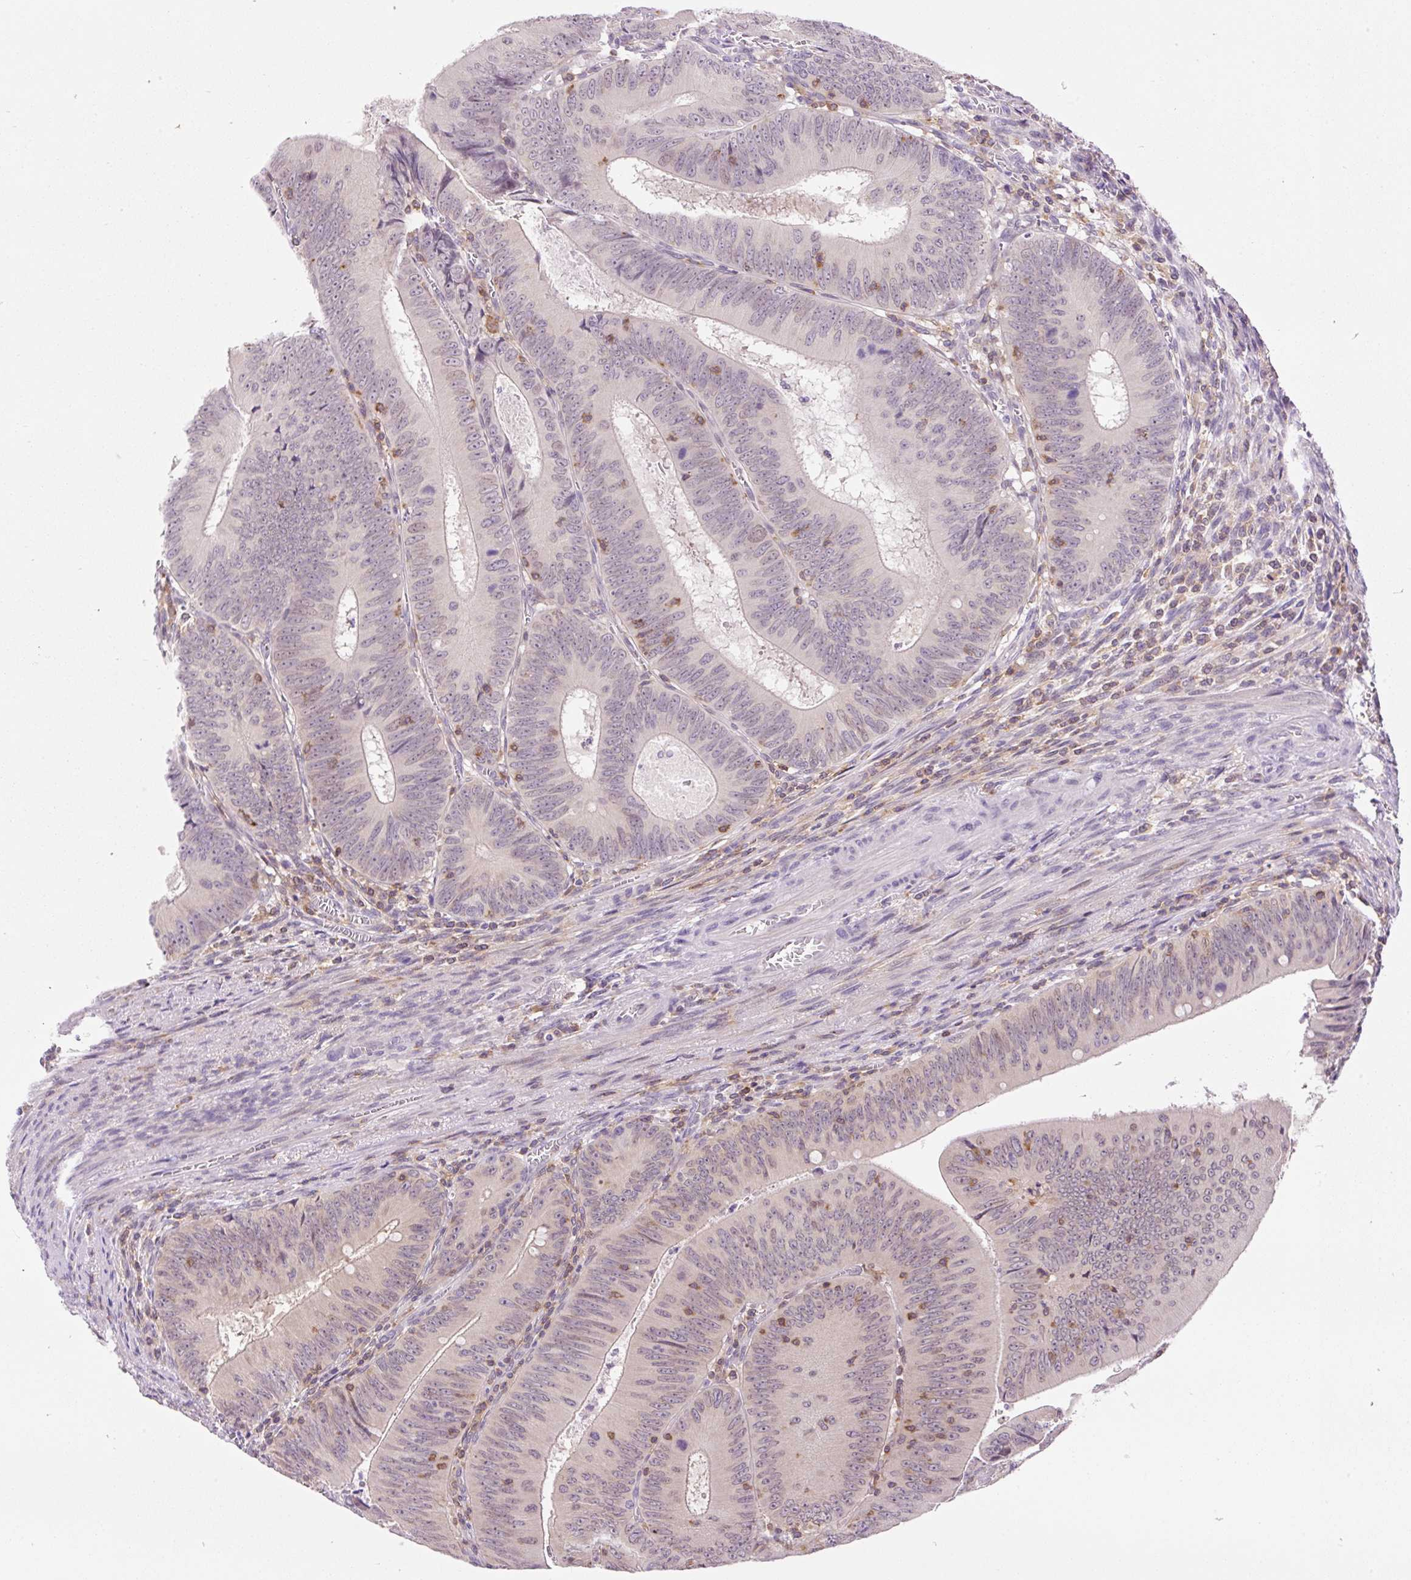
{"staining": {"intensity": "weak", "quantity": "25%-75%", "location": "nuclear"}, "tissue": "colorectal cancer", "cell_type": "Tumor cells", "image_type": "cancer", "snomed": [{"axis": "morphology", "description": "Adenocarcinoma, NOS"}, {"axis": "topography", "description": "Rectum"}], "caption": "Brown immunohistochemical staining in human adenocarcinoma (colorectal) reveals weak nuclear expression in about 25%-75% of tumor cells. (DAB (3,3'-diaminobenzidine) IHC, brown staining for protein, blue staining for nuclei).", "gene": "CARD11", "patient": {"sex": "female", "age": 72}}